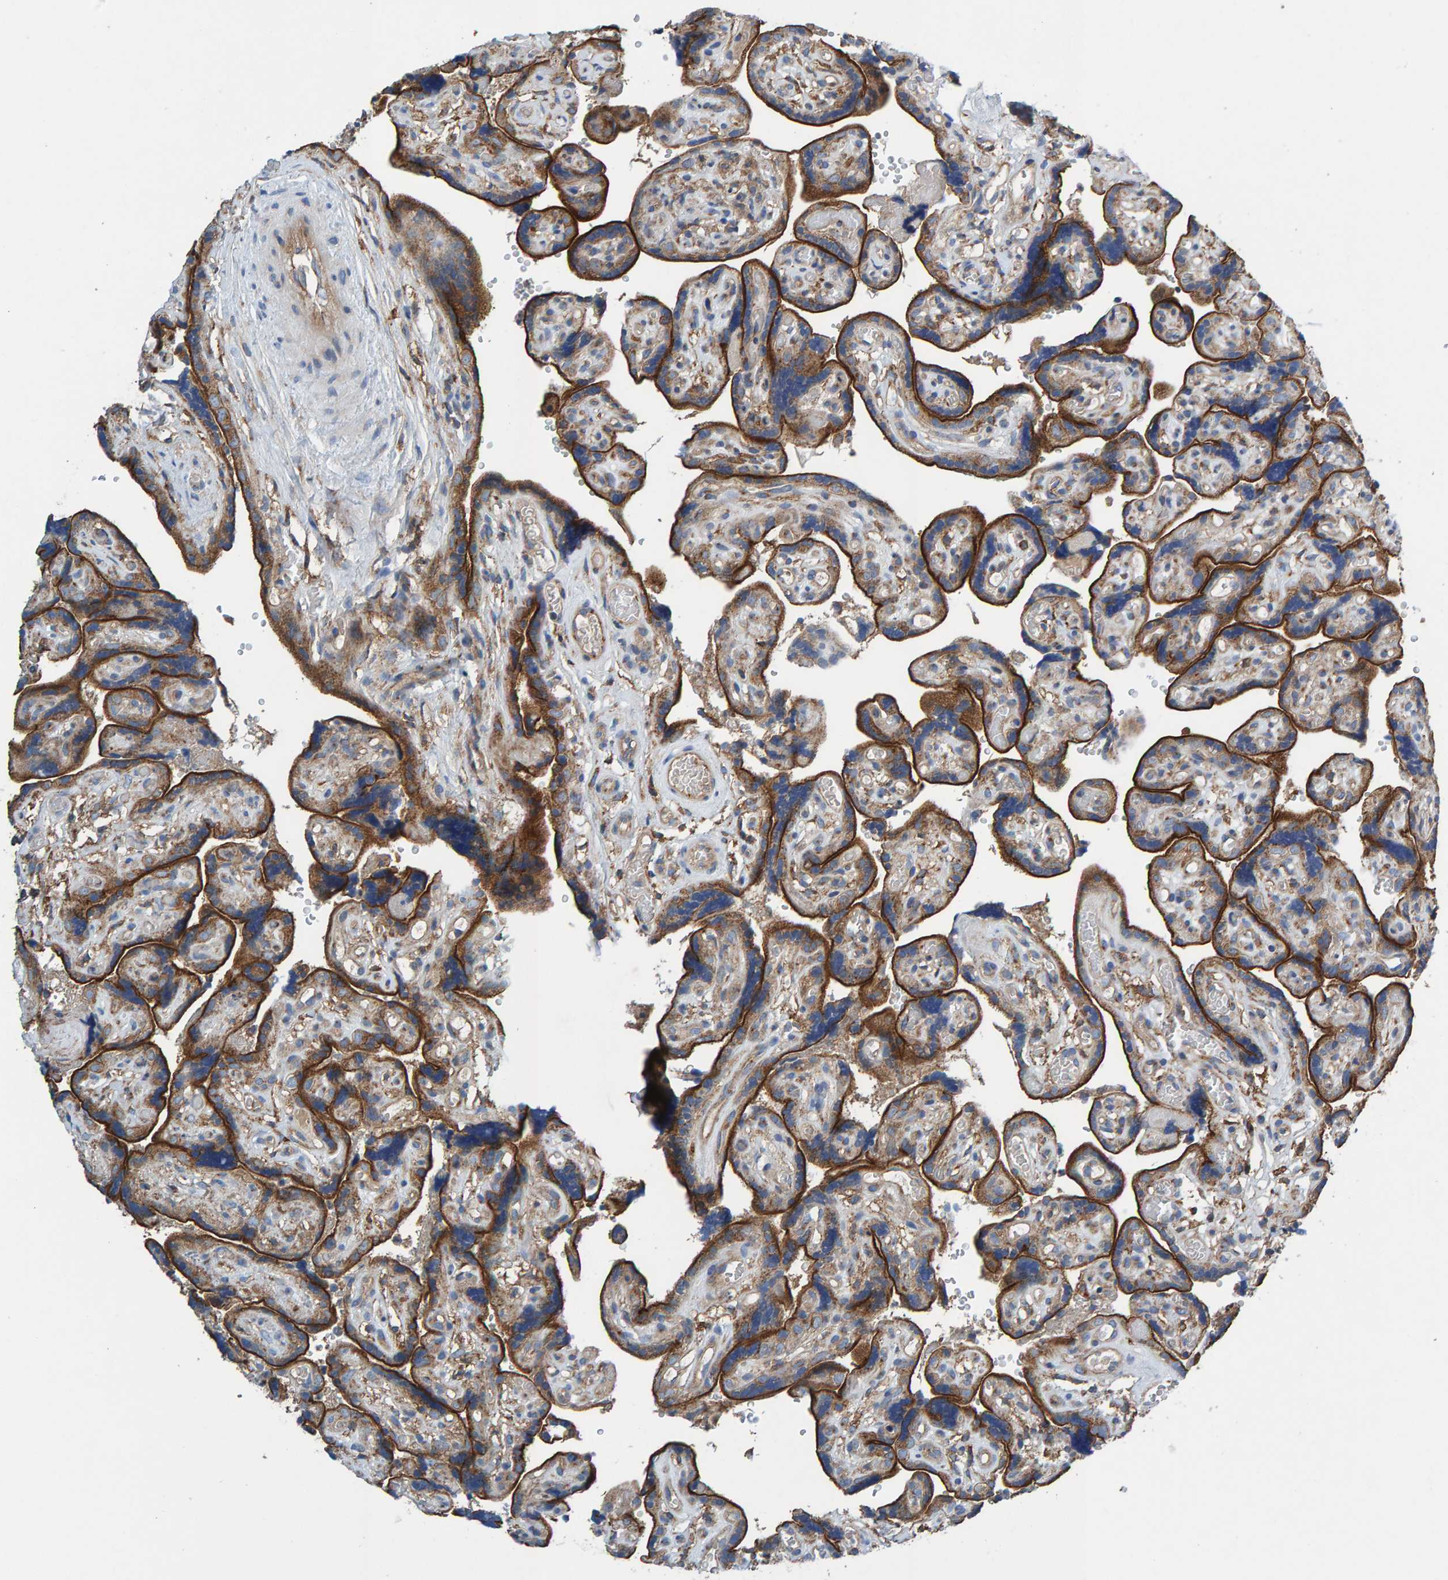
{"staining": {"intensity": "moderate", "quantity": ">75%", "location": "cytoplasmic/membranous"}, "tissue": "placenta", "cell_type": "Decidual cells", "image_type": "normal", "snomed": [{"axis": "morphology", "description": "Normal tissue, NOS"}, {"axis": "topography", "description": "Placenta"}], "caption": "Immunohistochemical staining of unremarkable human placenta displays medium levels of moderate cytoplasmic/membranous expression in approximately >75% of decidual cells.", "gene": "MKLN1", "patient": {"sex": "female", "age": 30}}